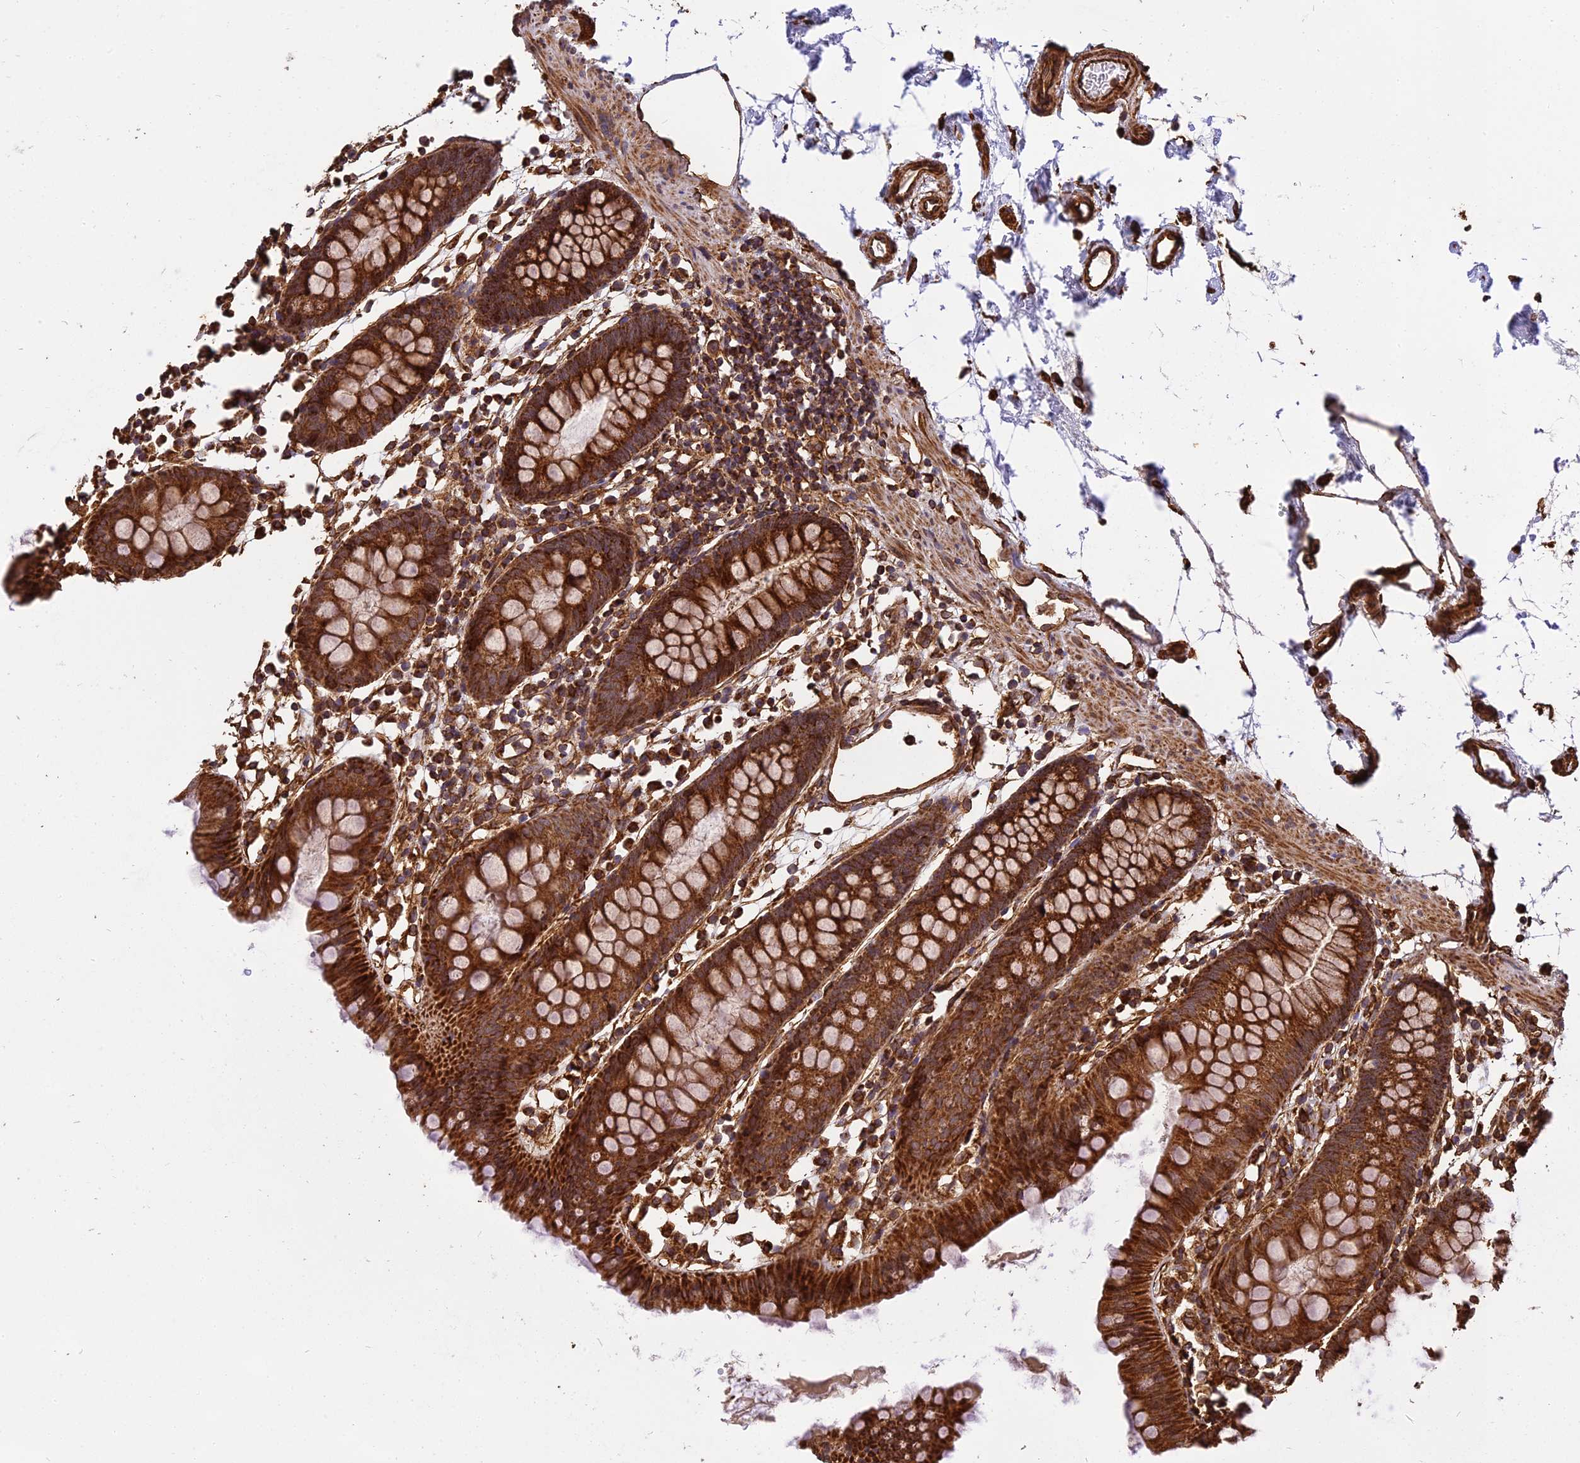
{"staining": {"intensity": "strong", "quantity": ">75%", "location": "cytoplasmic/membranous"}, "tissue": "colon", "cell_type": "Endothelial cells", "image_type": "normal", "snomed": [{"axis": "morphology", "description": "Normal tissue, NOS"}, {"axis": "topography", "description": "Colon"}], "caption": "Immunohistochemical staining of benign human colon shows high levels of strong cytoplasmic/membranous expression in approximately >75% of endothelial cells.", "gene": "DSTYK", "patient": {"sex": "female", "age": 84}}